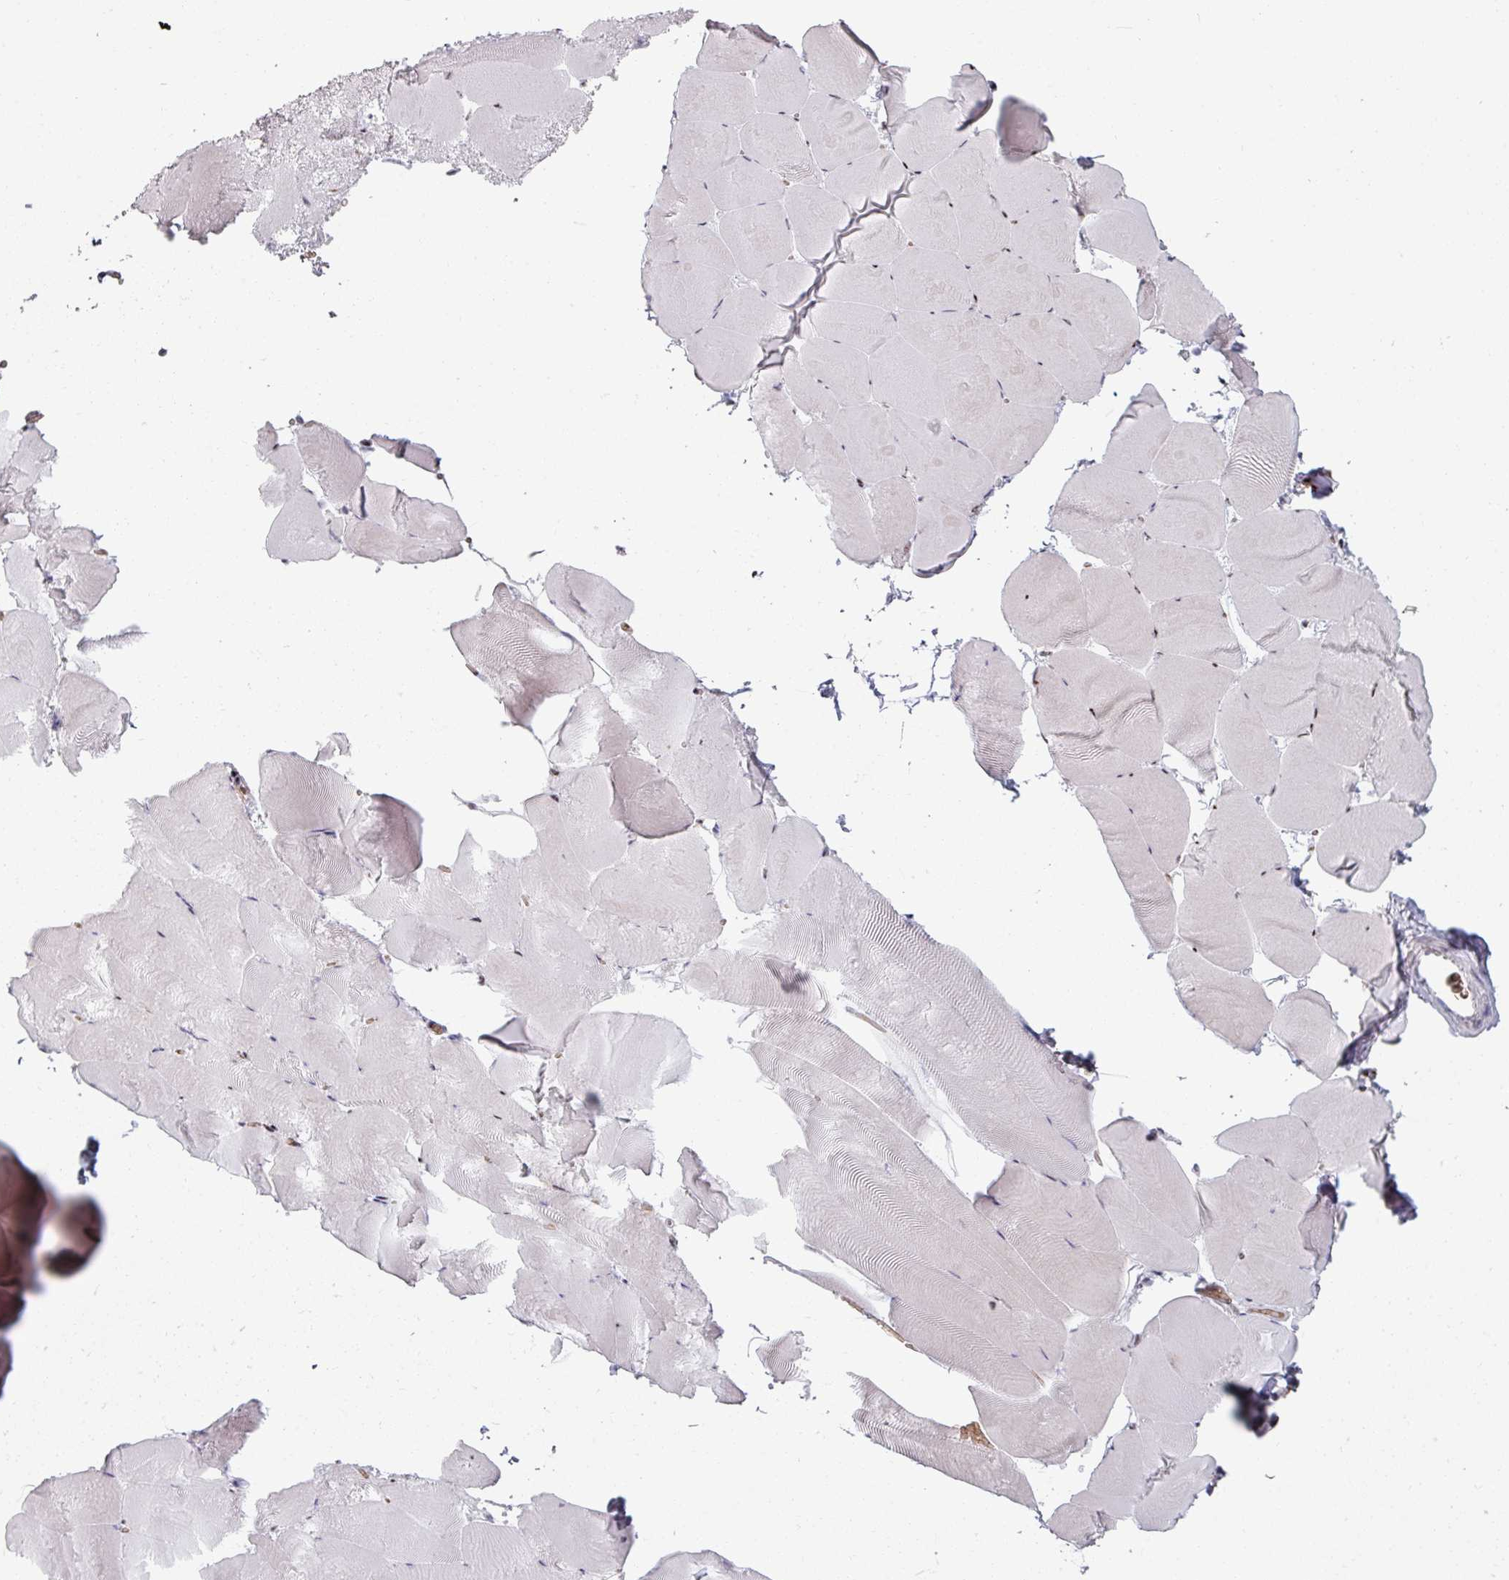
{"staining": {"intensity": "moderate", "quantity": "25%-75%", "location": "nuclear"}, "tissue": "skeletal muscle", "cell_type": "Myocytes", "image_type": "normal", "snomed": [{"axis": "morphology", "description": "Normal tissue, NOS"}, {"axis": "topography", "description": "Skeletal muscle"}], "caption": "High-power microscopy captured an immunohistochemistry (IHC) micrograph of benign skeletal muscle, revealing moderate nuclear staining in about 25%-75% of myocytes.", "gene": "NCOR1", "patient": {"sex": "female", "age": 64}}